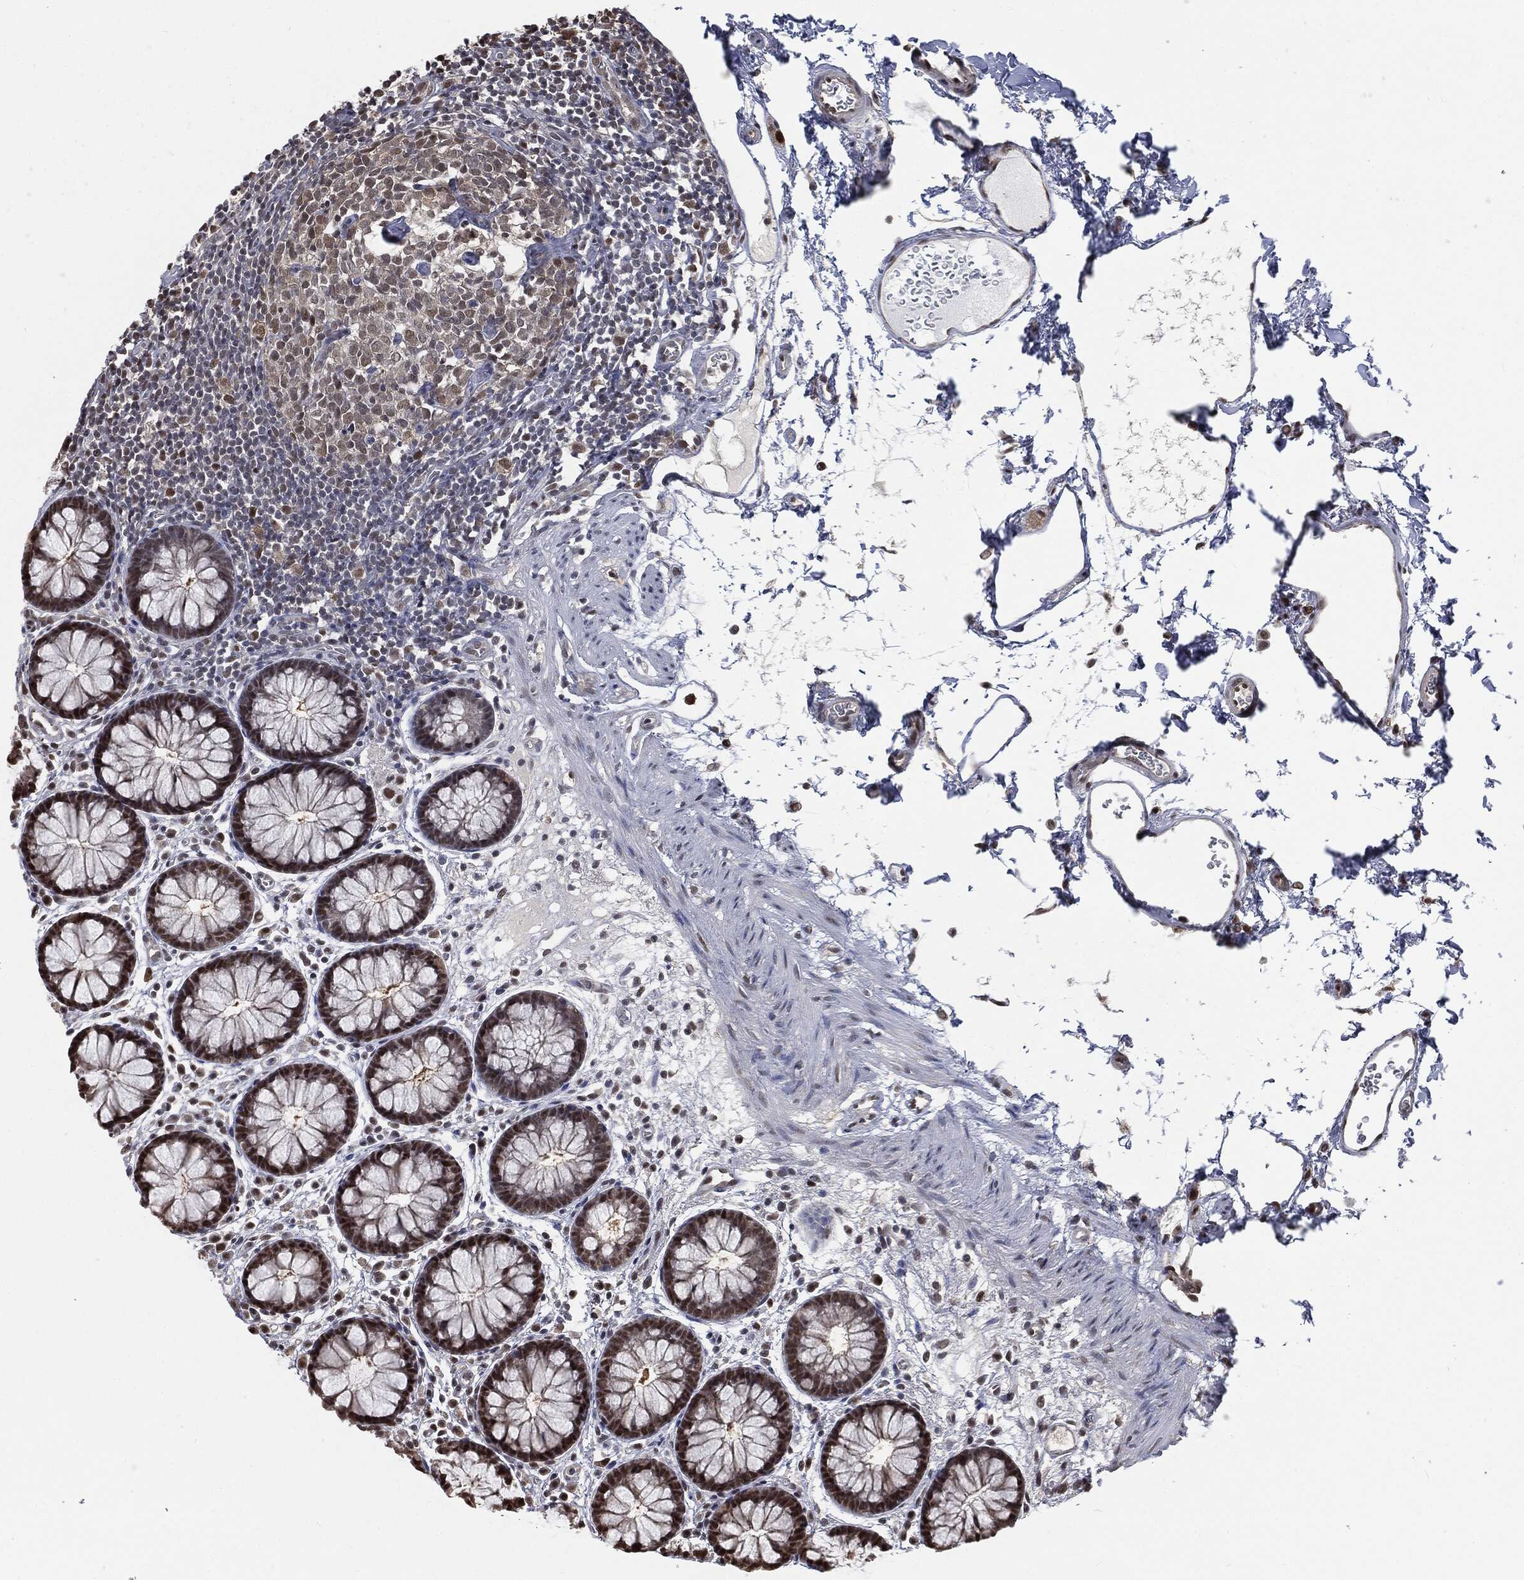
{"staining": {"intensity": "moderate", "quantity": ">75%", "location": "nuclear"}, "tissue": "colon", "cell_type": "Endothelial cells", "image_type": "normal", "snomed": [{"axis": "morphology", "description": "Normal tissue, NOS"}, {"axis": "topography", "description": "Colon"}], "caption": "Protein expression analysis of unremarkable colon demonstrates moderate nuclear positivity in approximately >75% of endothelial cells. The staining was performed using DAB (3,3'-diaminobenzidine), with brown indicating positive protein expression. Nuclei are stained blue with hematoxylin.", "gene": "SHLD2", "patient": {"sex": "male", "age": 76}}